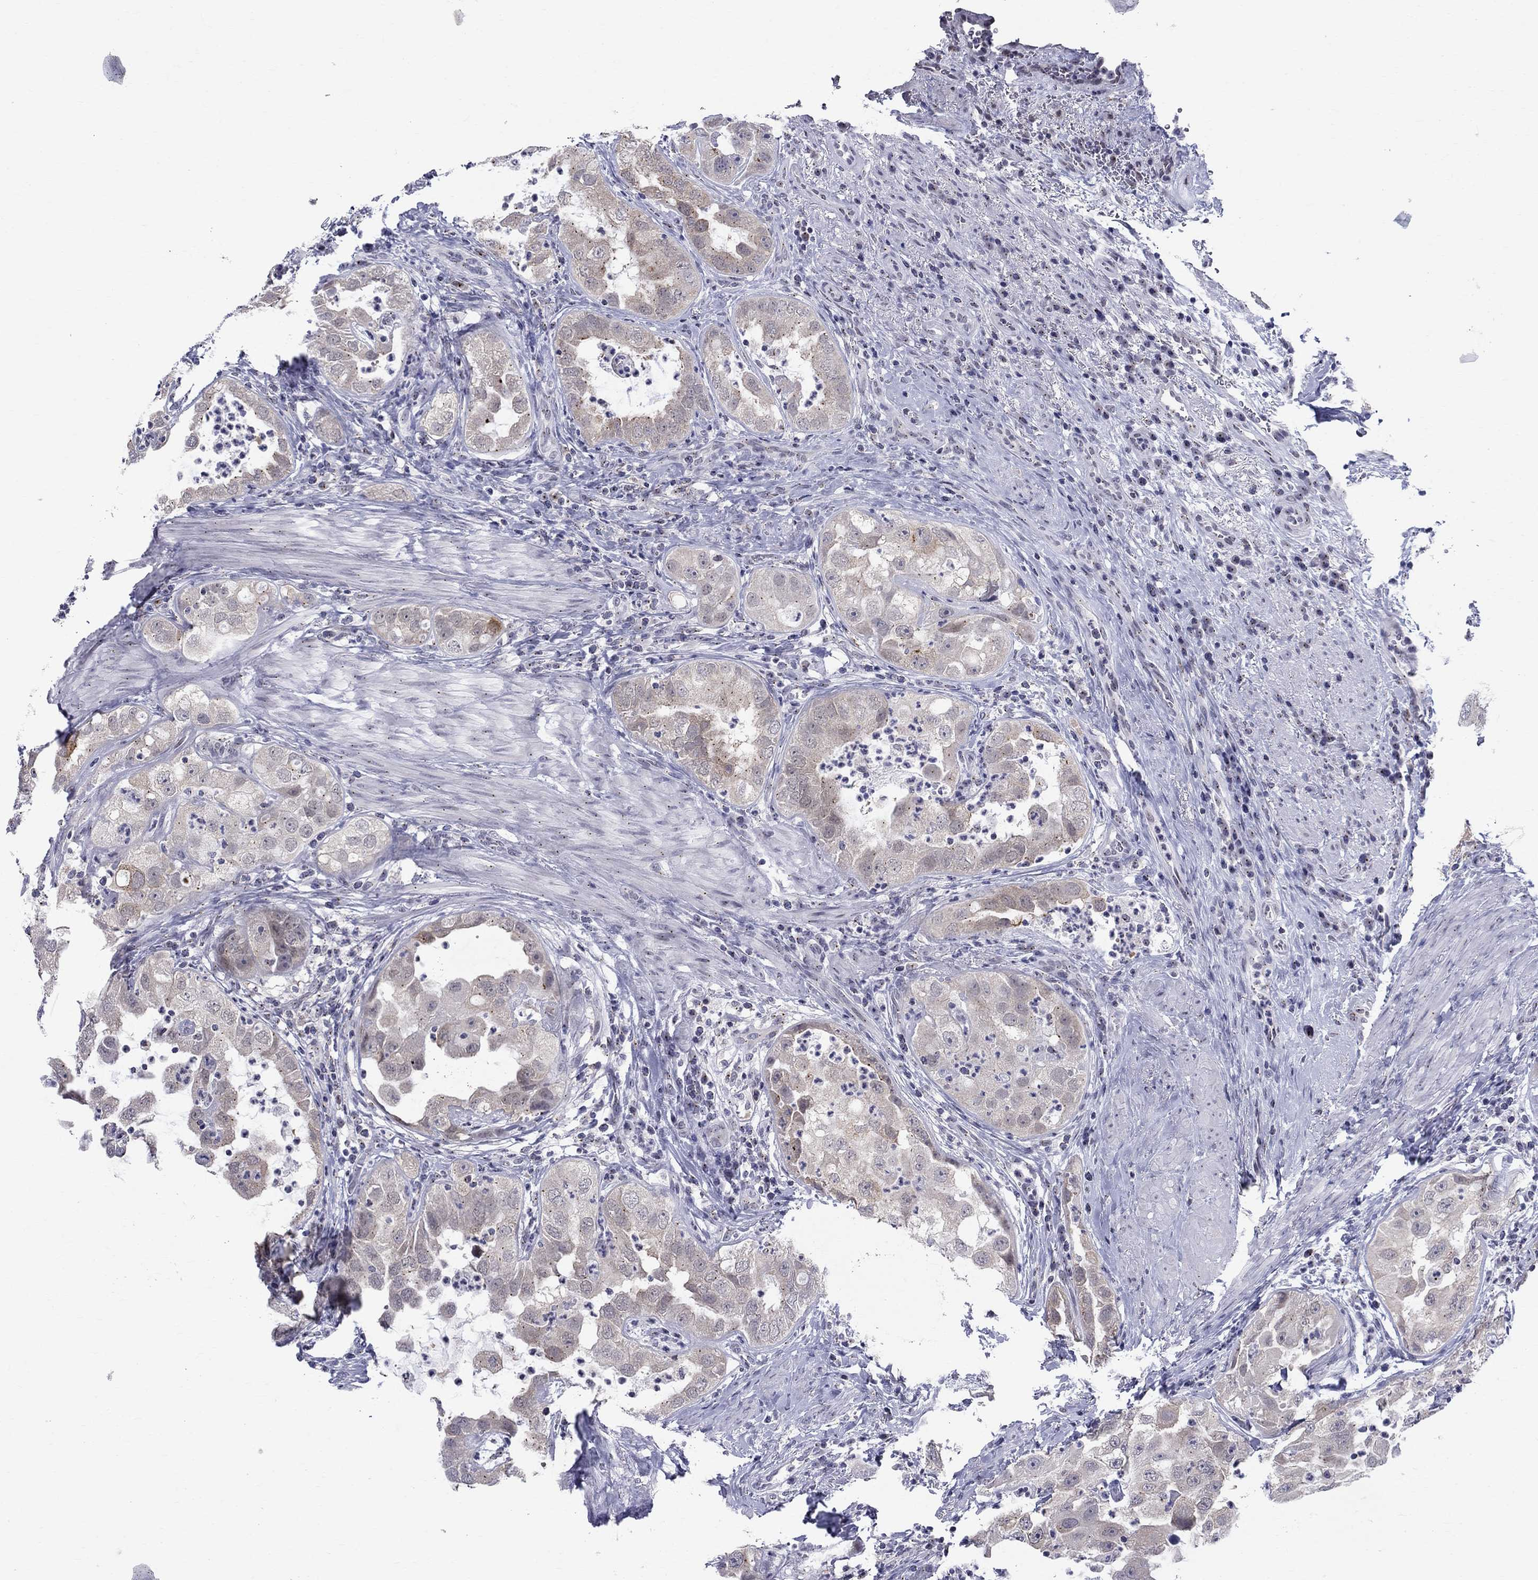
{"staining": {"intensity": "negative", "quantity": "none", "location": "none"}, "tissue": "urothelial cancer", "cell_type": "Tumor cells", "image_type": "cancer", "snomed": [{"axis": "morphology", "description": "Urothelial carcinoma, High grade"}, {"axis": "topography", "description": "Urinary bladder"}], "caption": "Tumor cells are negative for protein expression in human urothelial cancer. The staining was performed using DAB to visualize the protein expression in brown, while the nuclei were stained in blue with hematoxylin (Magnification: 20x).", "gene": "CEP43", "patient": {"sex": "female", "age": 41}}